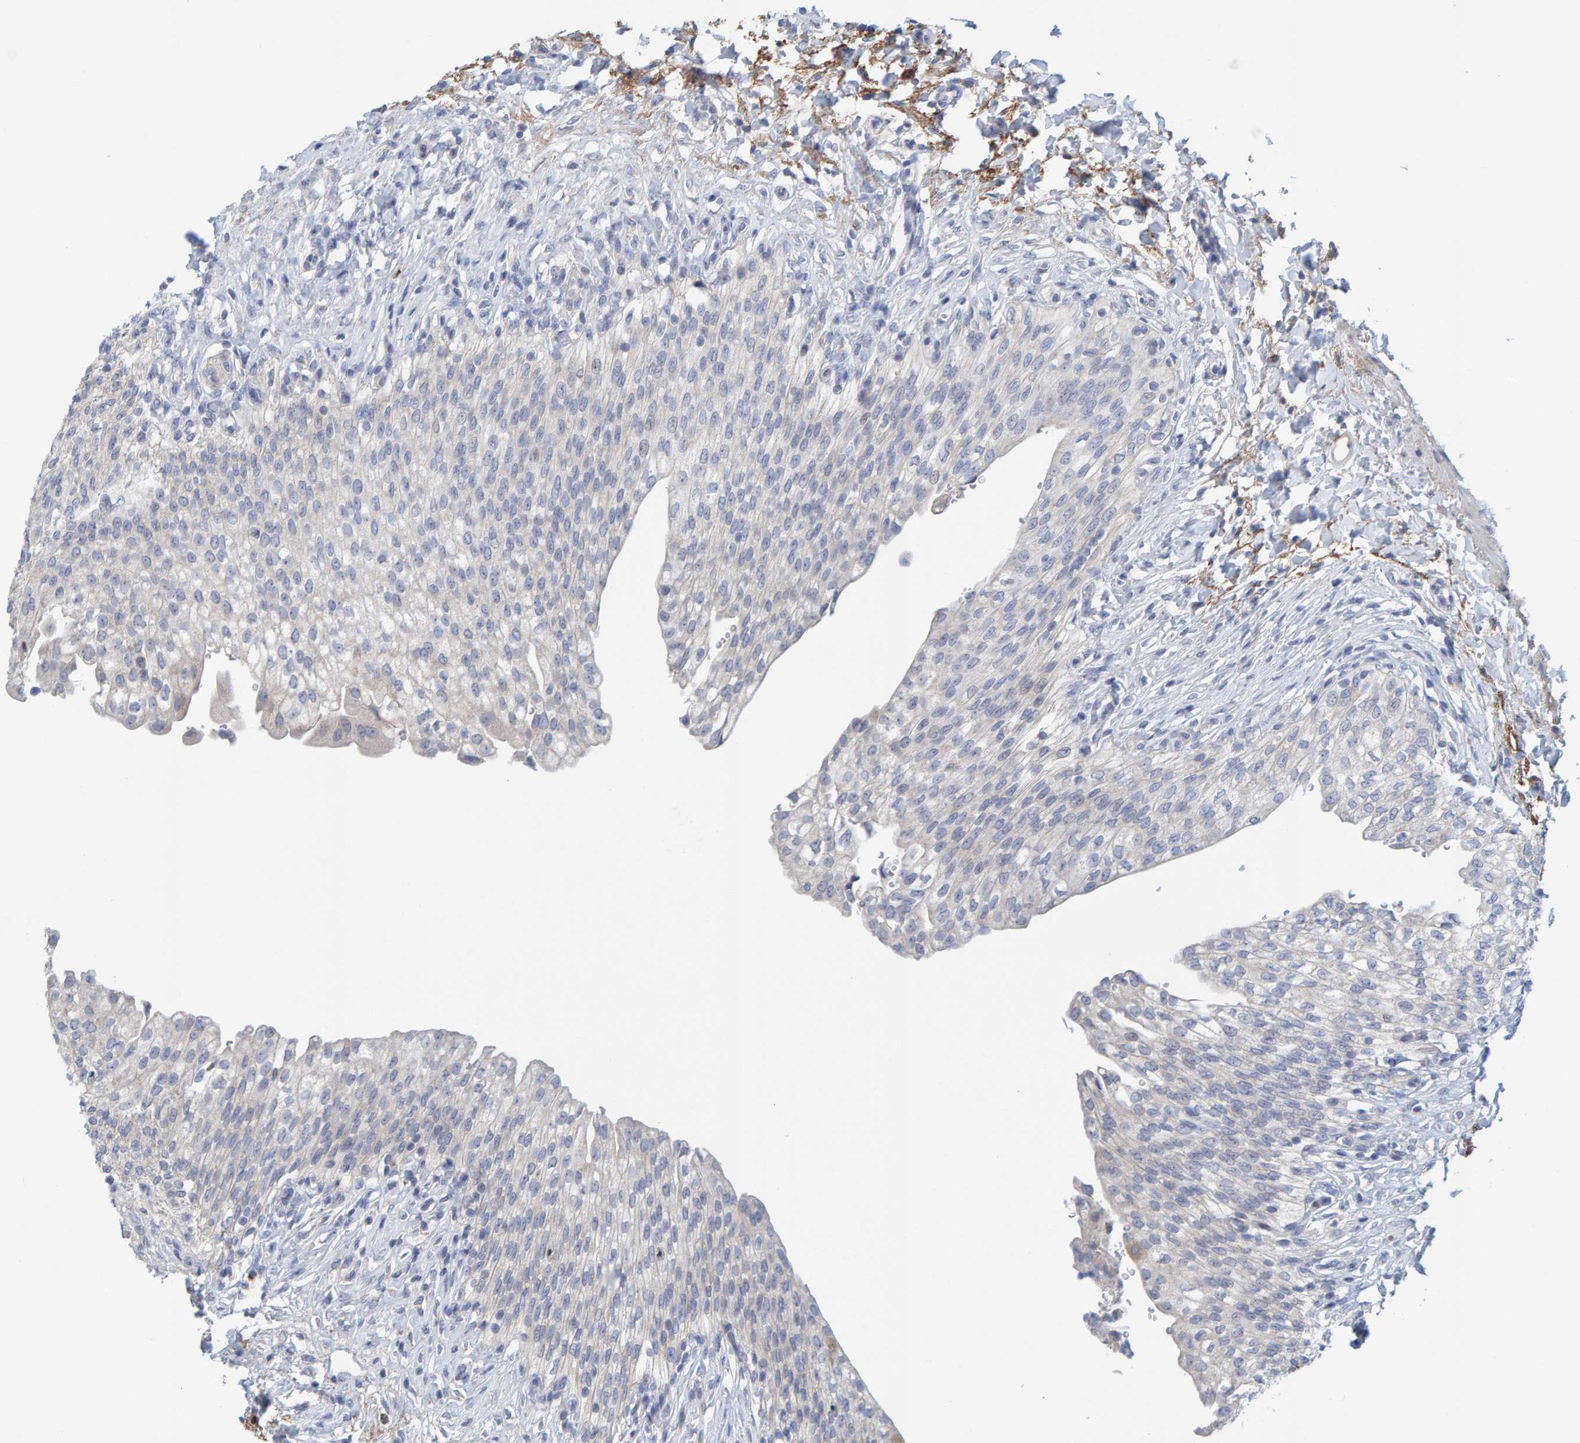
{"staining": {"intensity": "negative", "quantity": "none", "location": "none"}, "tissue": "urinary bladder", "cell_type": "Urothelial cells", "image_type": "normal", "snomed": [{"axis": "morphology", "description": "Urothelial carcinoma, High grade"}, {"axis": "topography", "description": "Urinary bladder"}], "caption": "Immunohistochemistry of benign urinary bladder exhibits no staining in urothelial cells.", "gene": "ZC3H3", "patient": {"sex": "male", "age": 46}}